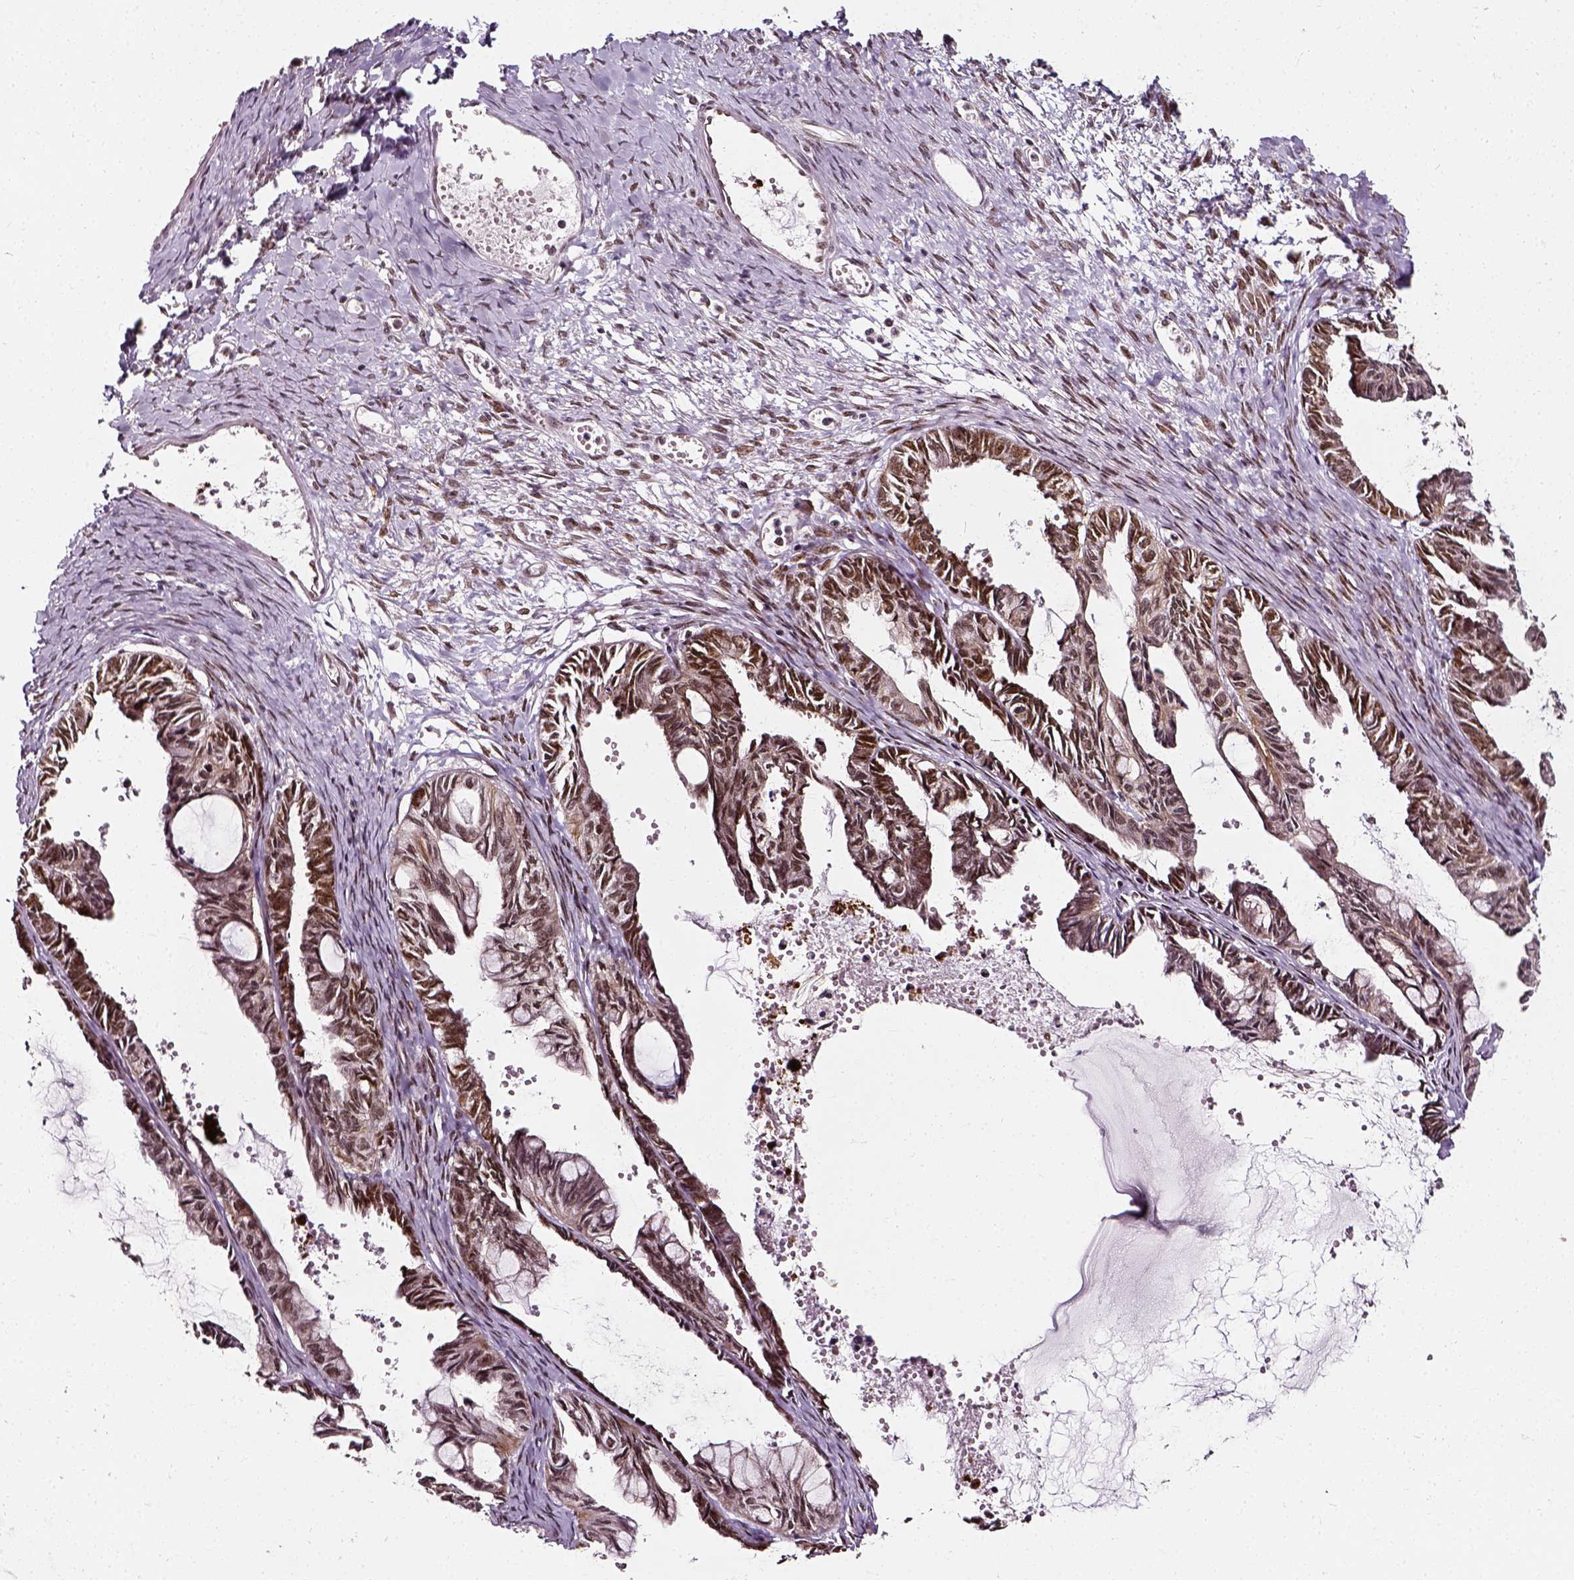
{"staining": {"intensity": "moderate", "quantity": ">75%", "location": "nuclear"}, "tissue": "ovarian cancer", "cell_type": "Tumor cells", "image_type": "cancer", "snomed": [{"axis": "morphology", "description": "Cystadenocarcinoma, mucinous, NOS"}, {"axis": "topography", "description": "Ovary"}], "caption": "Protein positivity by immunohistochemistry shows moderate nuclear expression in about >75% of tumor cells in ovarian cancer. Immunohistochemistry (ihc) stains the protein in brown and the nuclei are stained blue.", "gene": "NACC1", "patient": {"sex": "female", "age": 61}}